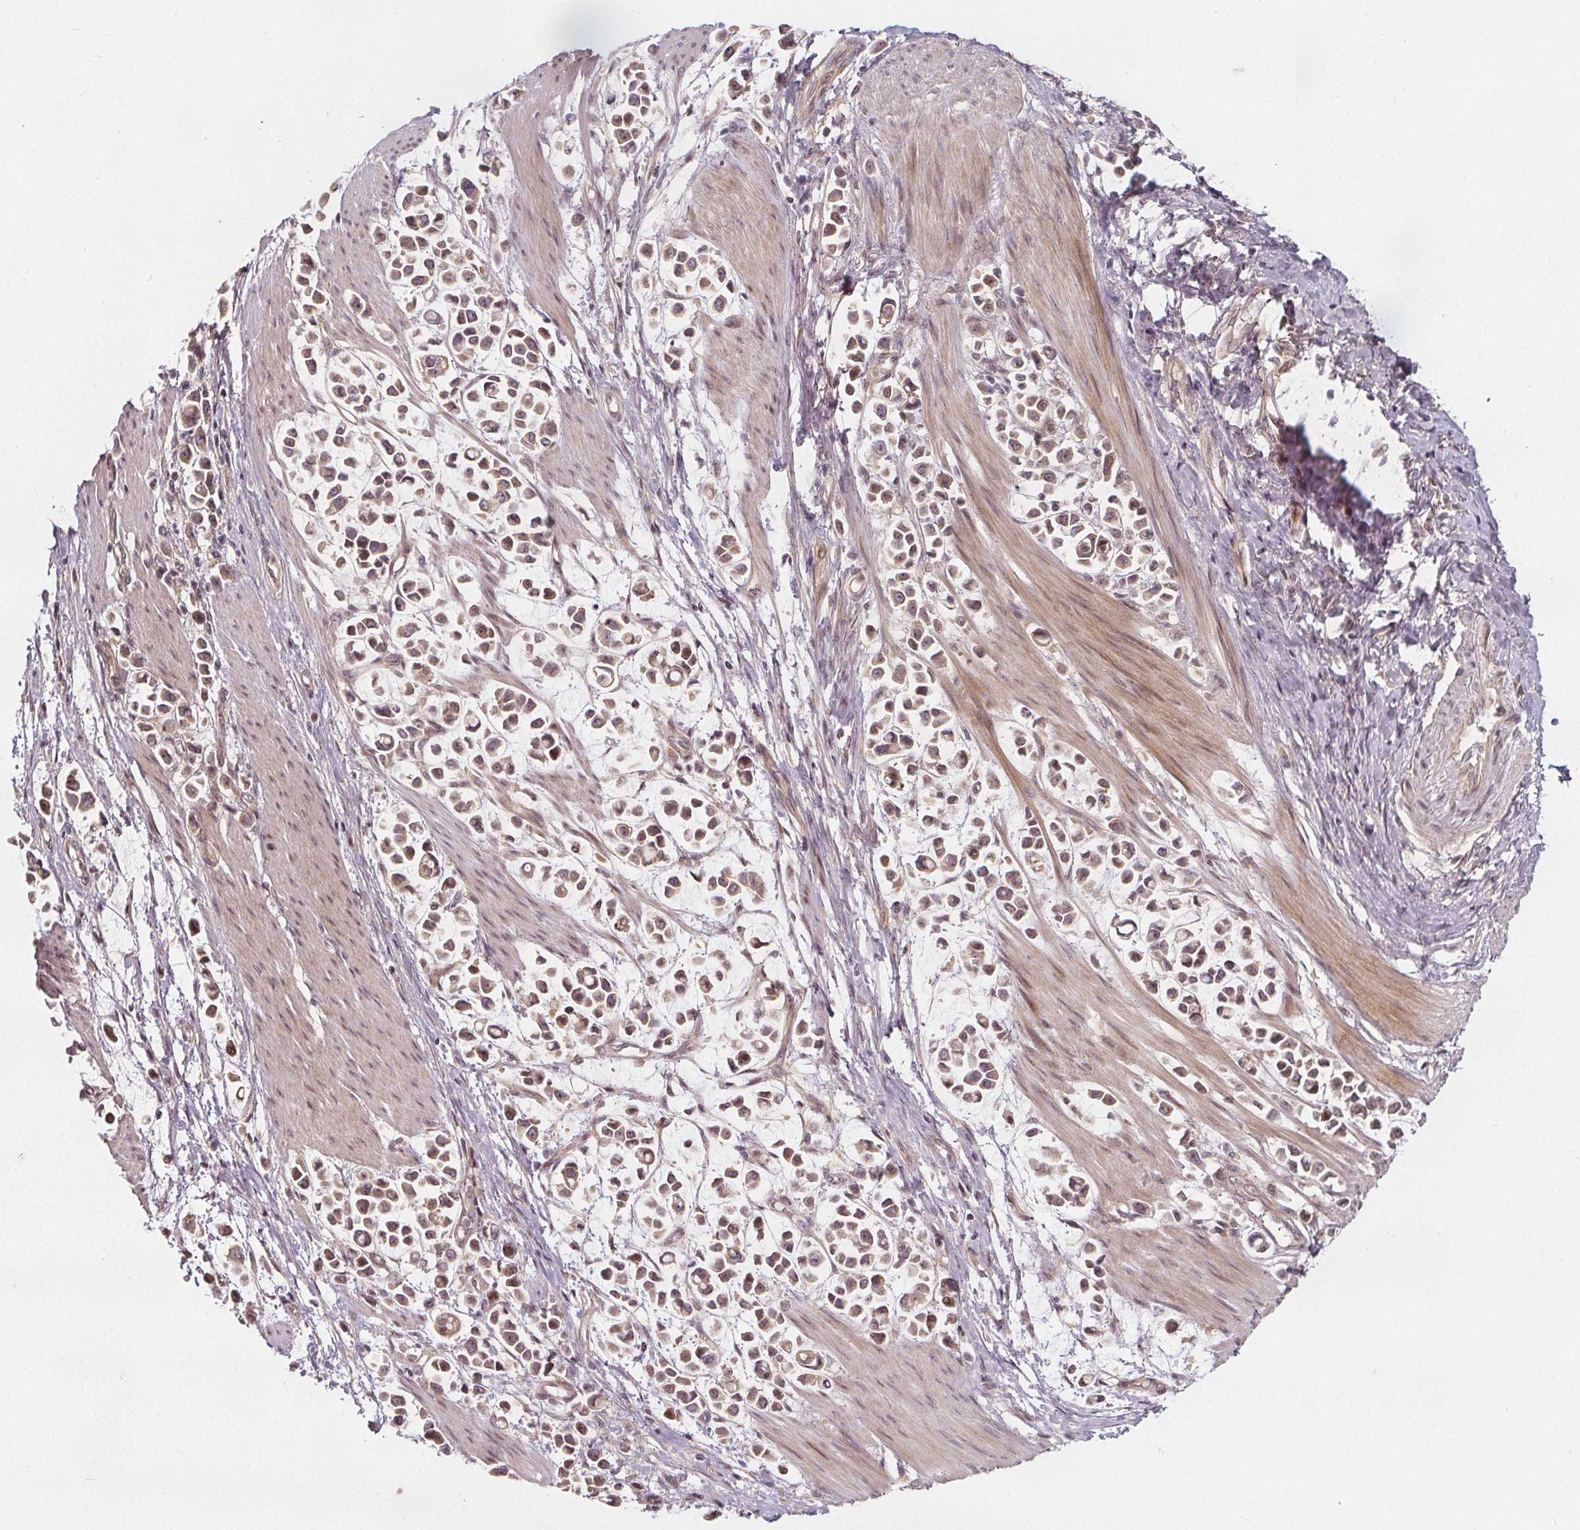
{"staining": {"intensity": "moderate", "quantity": ">75%", "location": "nuclear"}, "tissue": "stomach cancer", "cell_type": "Tumor cells", "image_type": "cancer", "snomed": [{"axis": "morphology", "description": "Adenocarcinoma, NOS"}, {"axis": "topography", "description": "Stomach"}], "caption": "This histopathology image exhibits adenocarcinoma (stomach) stained with immunohistochemistry to label a protein in brown. The nuclear of tumor cells show moderate positivity for the protein. Nuclei are counter-stained blue.", "gene": "AKT1S1", "patient": {"sex": "male", "age": 82}}